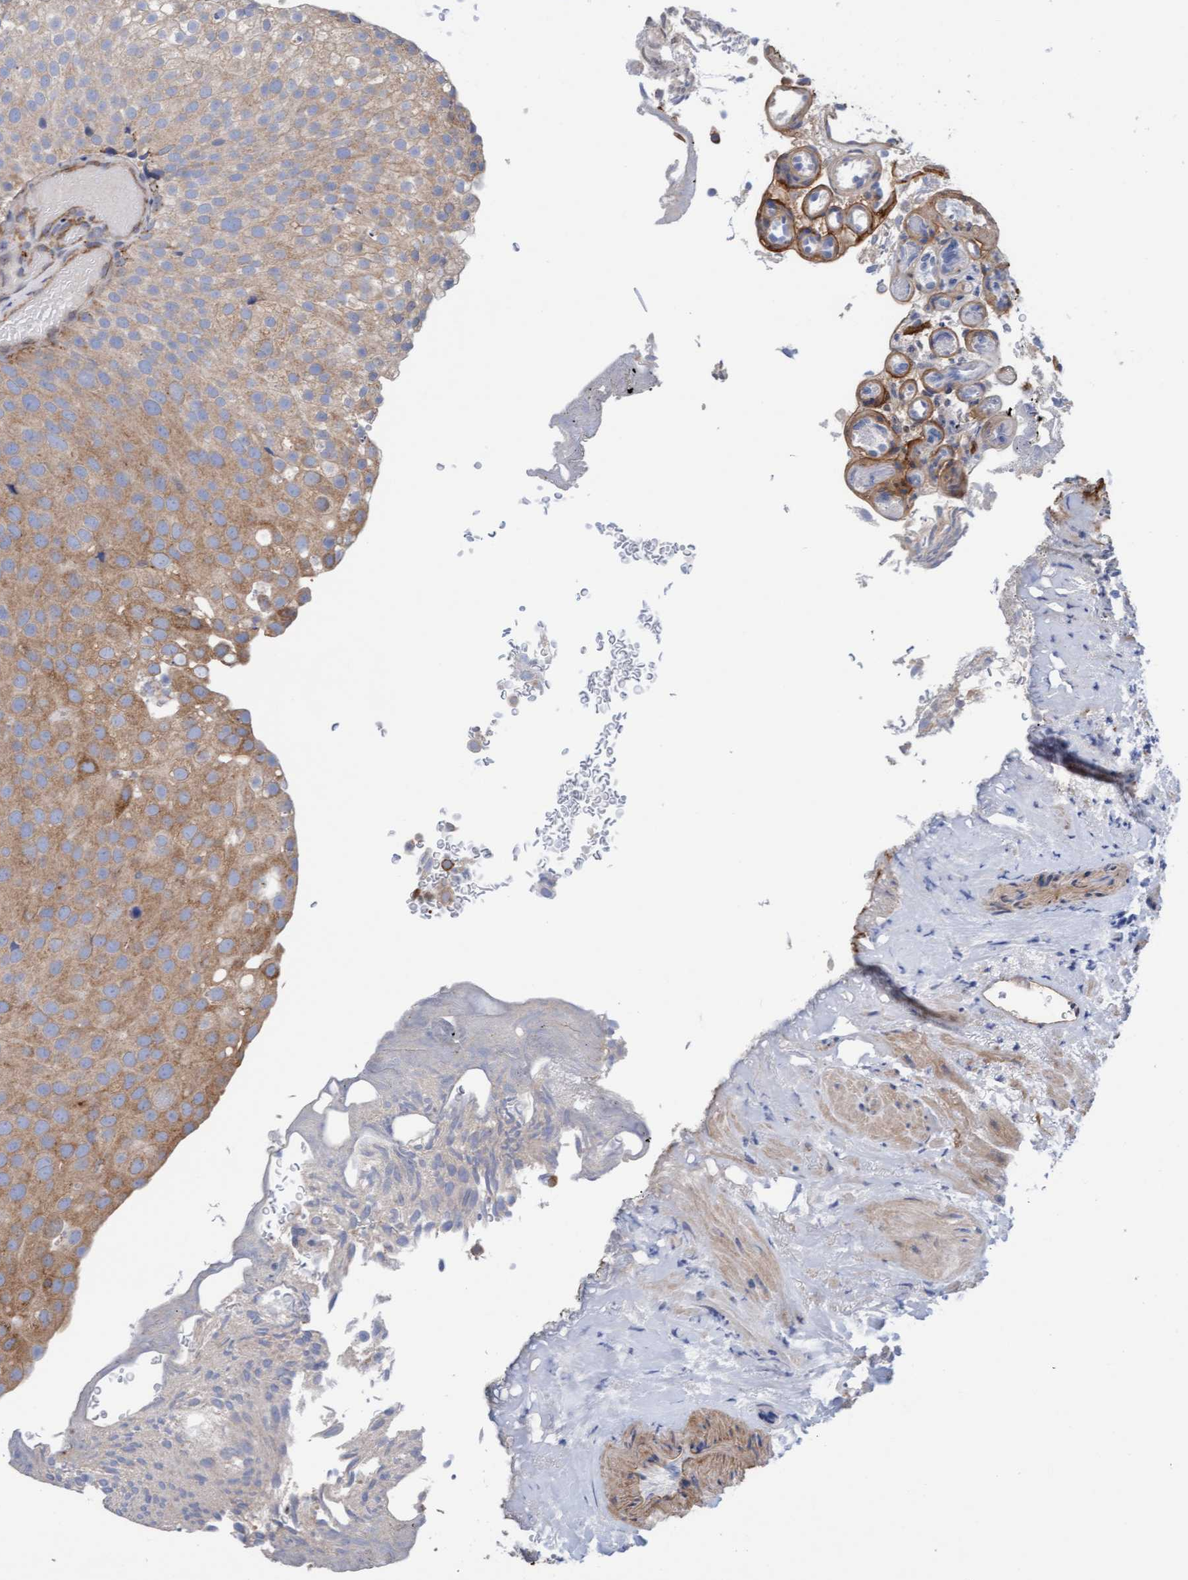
{"staining": {"intensity": "moderate", "quantity": ">75%", "location": "cytoplasmic/membranous"}, "tissue": "urothelial cancer", "cell_type": "Tumor cells", "image_type": "cancer", "snomed": [{"axis": "morphology", "description": "Urothelial carcinoma, Low grade"}, {"axis": "topography", "description": "Urinary bladder"}], "caption": "Urothelial cancer tissue reveals moderate cytoplasmic/membranous expression in approximately >75% of tumor cells, visualized by immunohistochemistry.", "gene": "CDK5RAP3", "patient": {"sex": "male", "age": 78}}